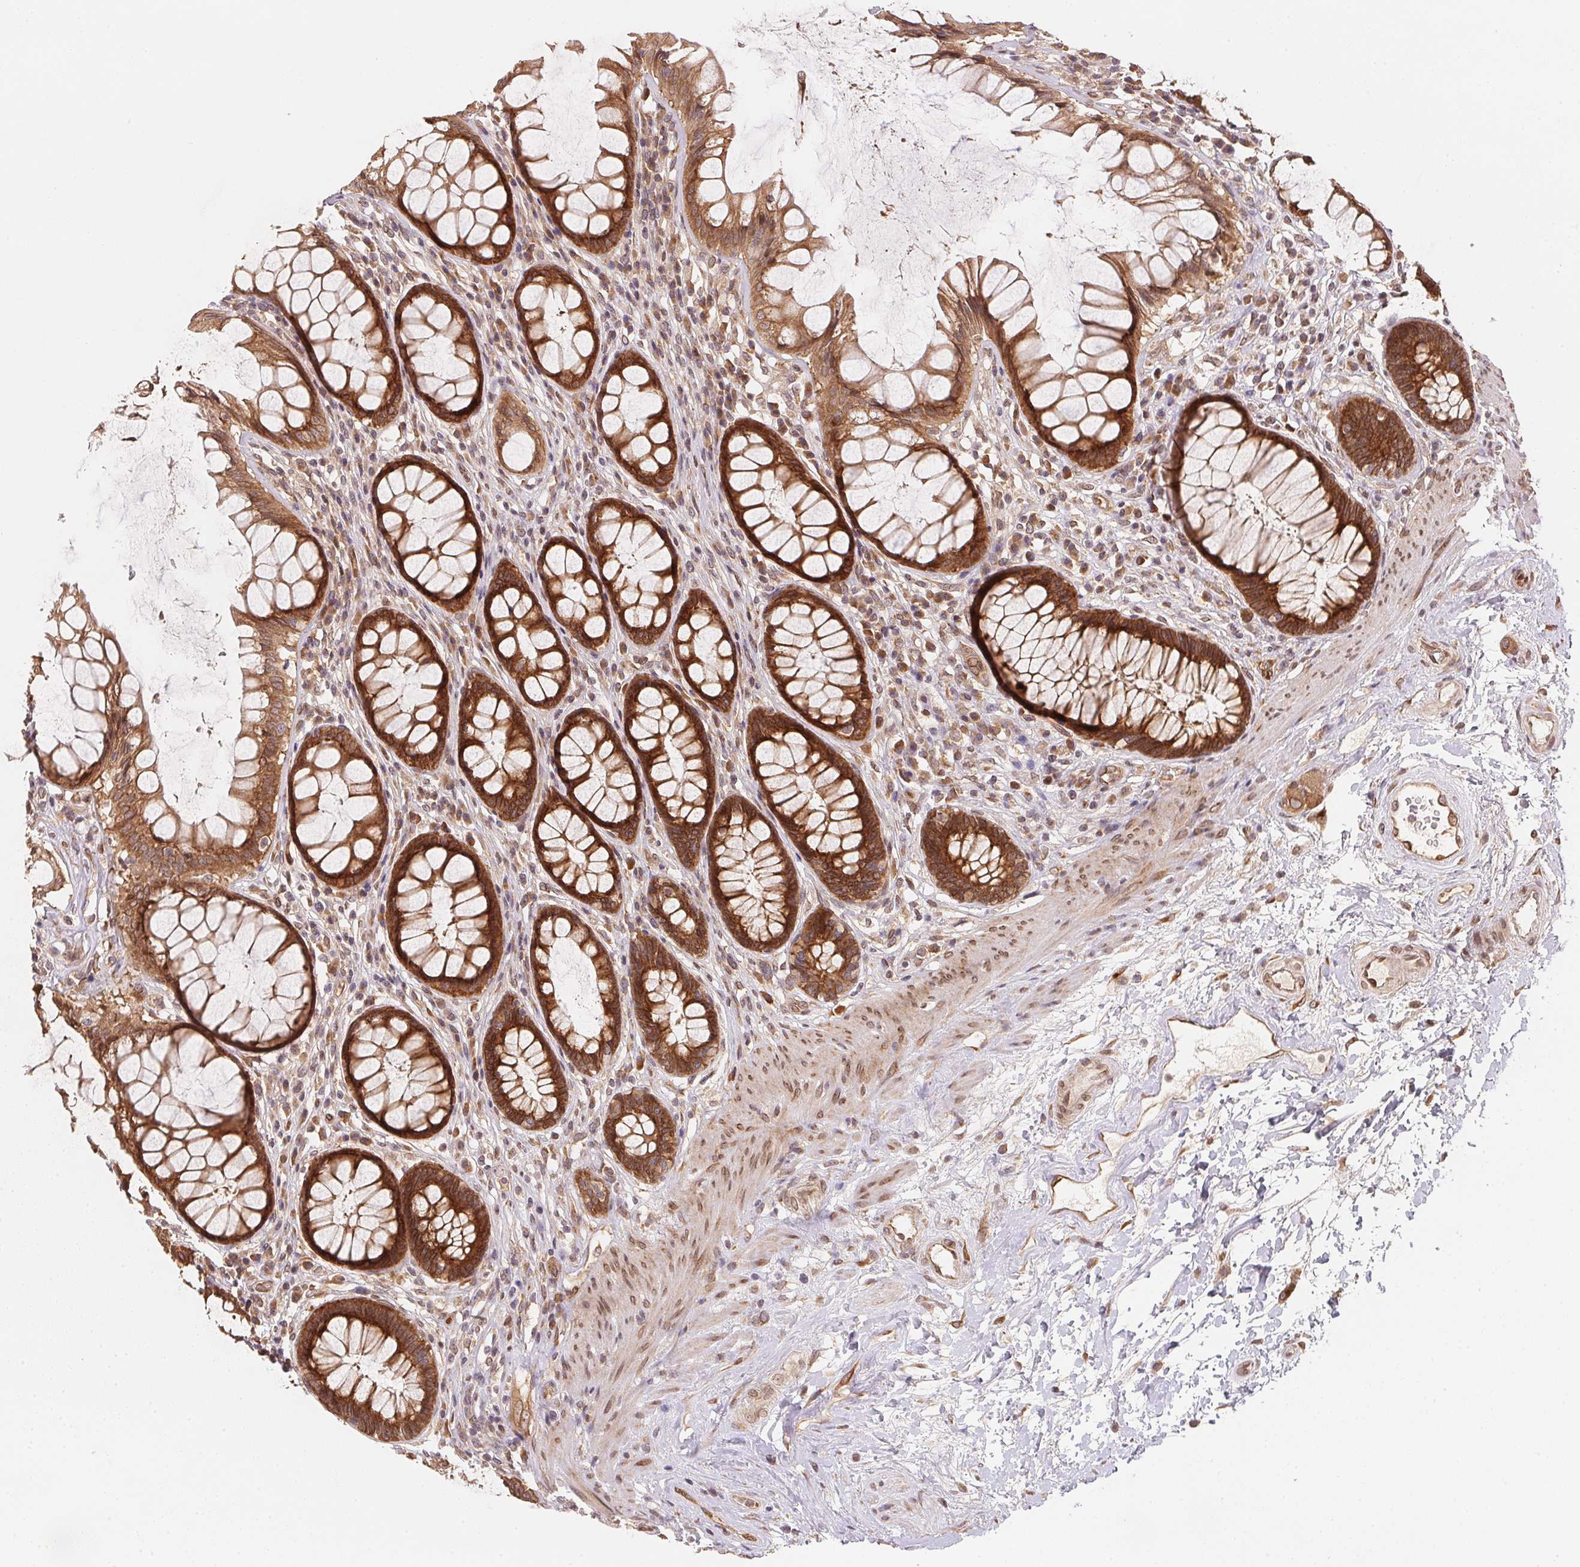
{"staining": {"intensity": "strong", "quantity": ">75%", "location": "cytoplasmic/membranous"}, "tissue": "rectum", "cell_type": "Glandular cells", "image_type": "normal", "snomed": [{"axis": "morphology", "description": "Normal tissue, NOS"}, {"axis": "topography", "description": "Rectum"}], "caption": "Normal rectum reveals strong cytoplasmic/membranous positivity in approximately >75% of glandular cells Nuclei are stained in blue..", "gene": "EI24", "patient": {"sex": "male", "age": 72}}